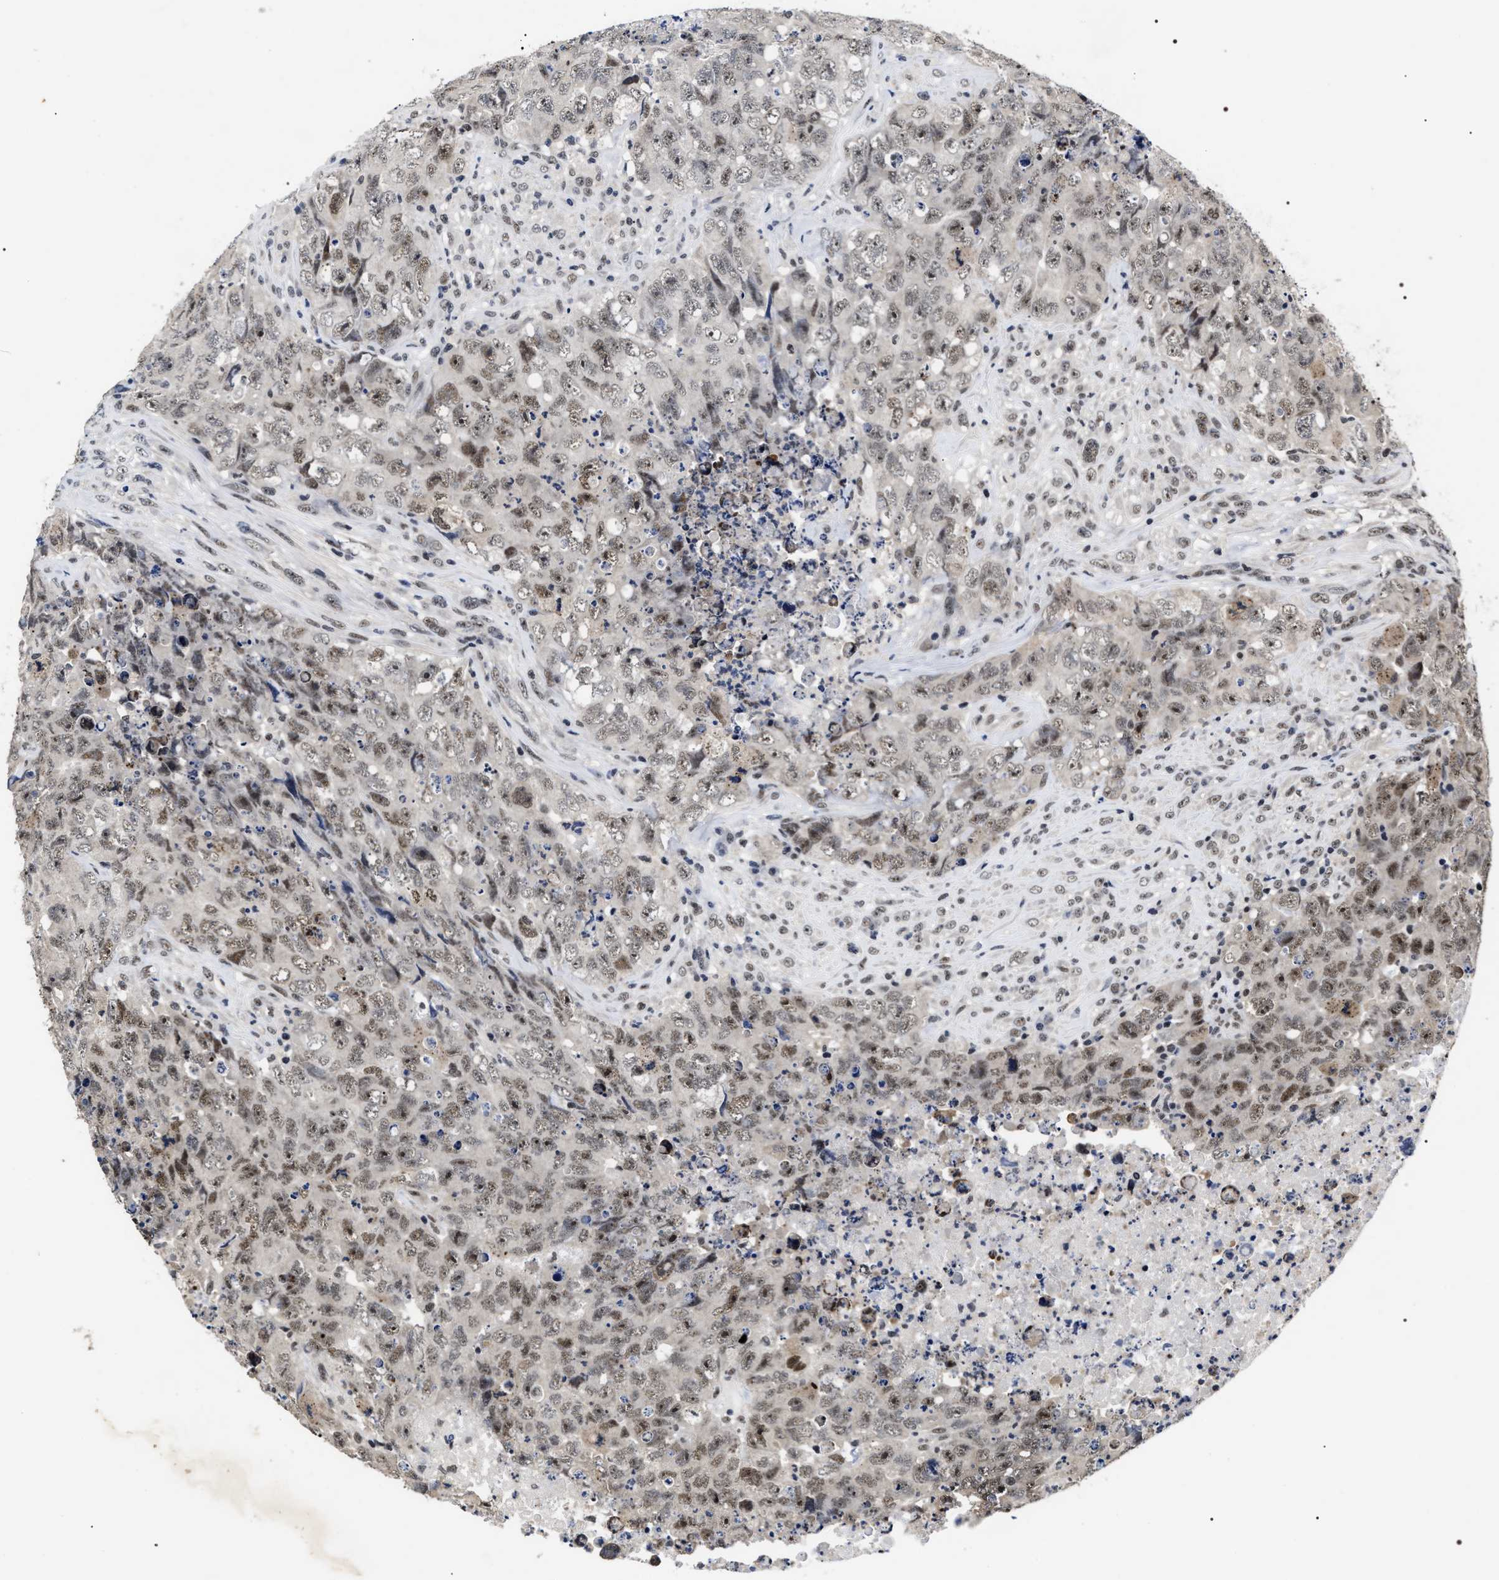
{"staining": {"intensity": "moderate", "quantity": "25%-75%", "location": "nuclear"}, "tissue": "testis cancer", "cell_type": "Tumor cells", "image_type": "cancer", "snomed": [{"axis": "morphology", "description": "Carcinoma, Embryonal, NOS"}, {"axis": "topography", "description": "Testis"}], "caption": "This micrograph reveals immunohistochemistry staining of testis cancer (embryonal carcinoma), with medium moderate nuclear staining in approximately 25%-75% of tumor cells.", "gene": "RRP1B", "patient": {"sex": "male", "age": 32}}